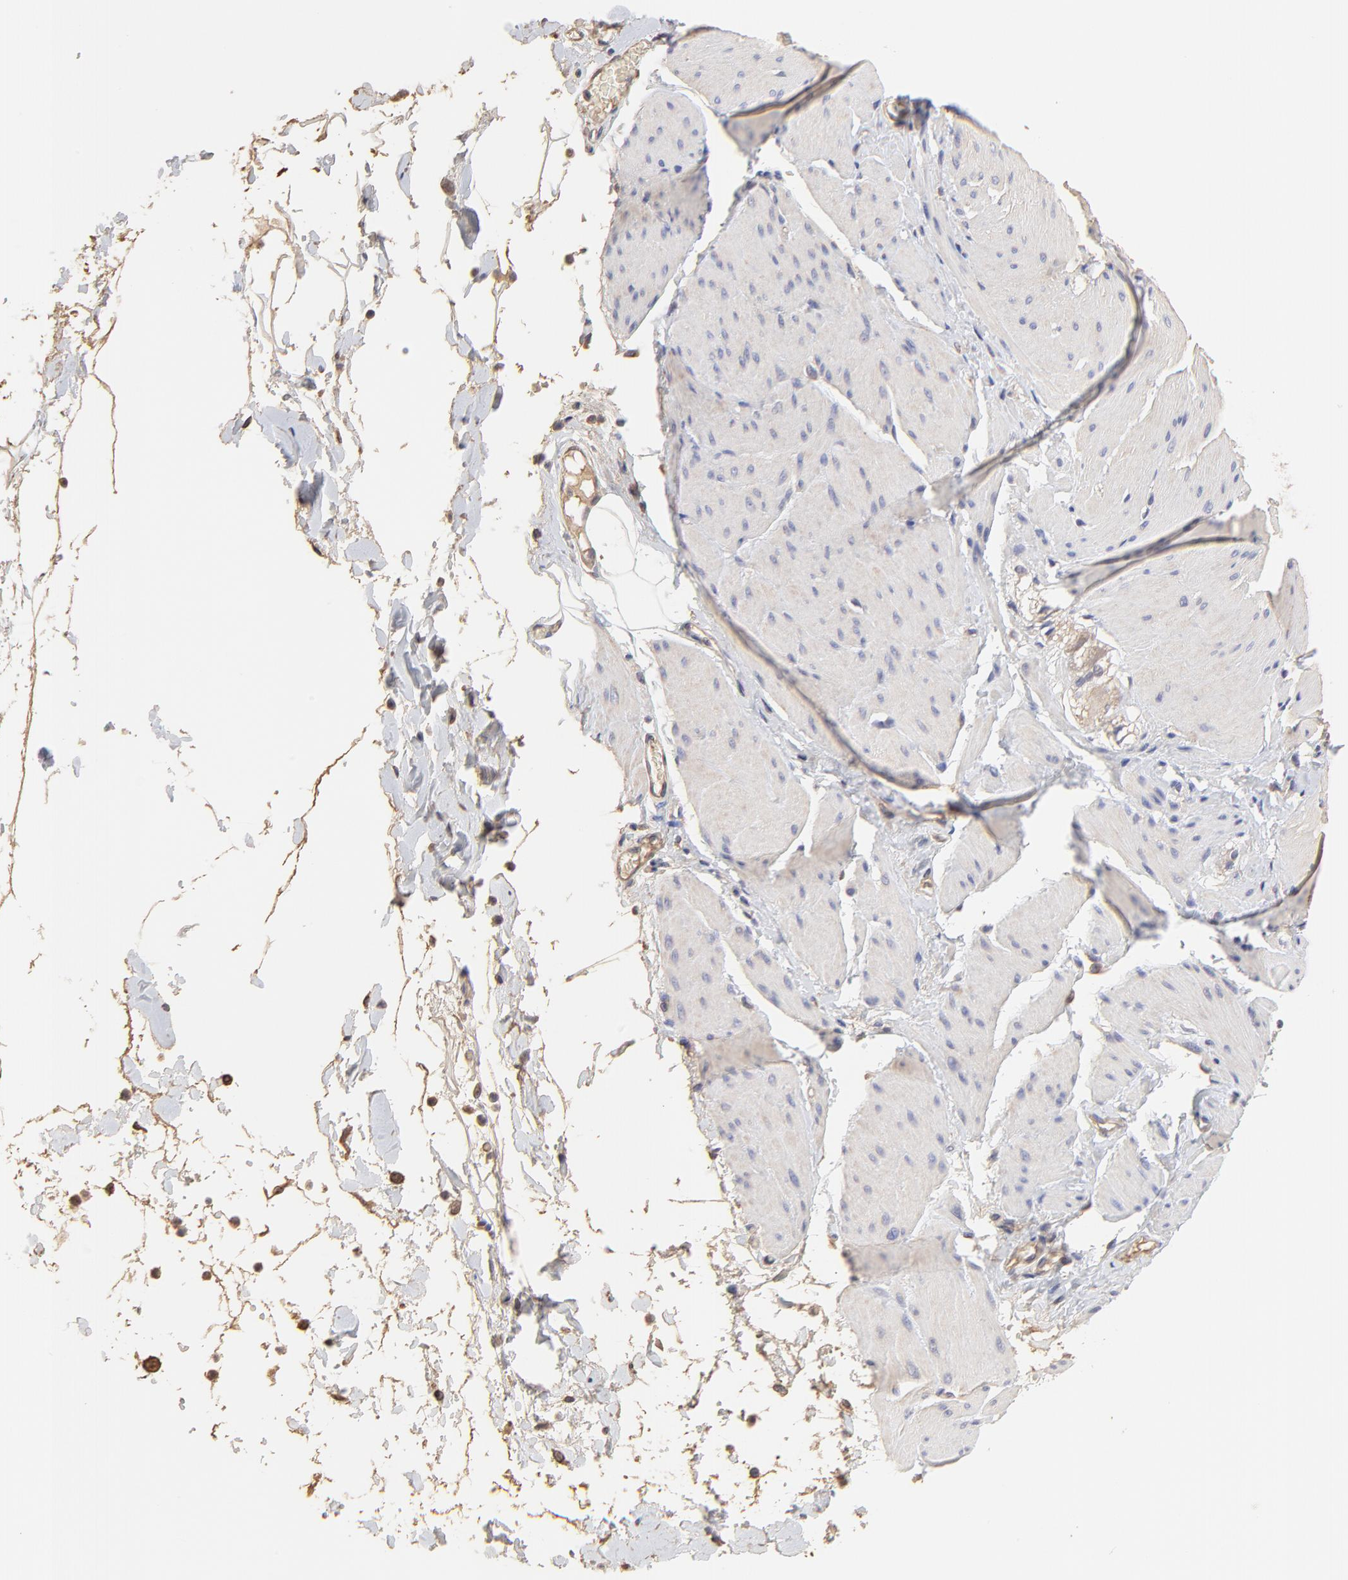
{"staining": {"intensity": "moderate", "quantity": ">75%", "location": "cytoplasmic/membranous"}, "tissue": "smooth muscle", "cell_type": "Smooth muscle cells", "image_type": "normal", "snomed": [{"axis": "morphology", "description": "Normal tissue, NOS"}, {"axis": "topography", "description": "Smooth muscle"}, {"axis": "topography", "description": "Colon"}], "caption": "Immunohistochemistry photomicrograph of benign human smooth muscle stained for a protein (brown), which displays medium levels of moderate cytoplasmic/membranous expression in approximately >75% of smooth muscle cells.", "gene": "LRCH2", "patient": {"sex": "male", "age": 67}}